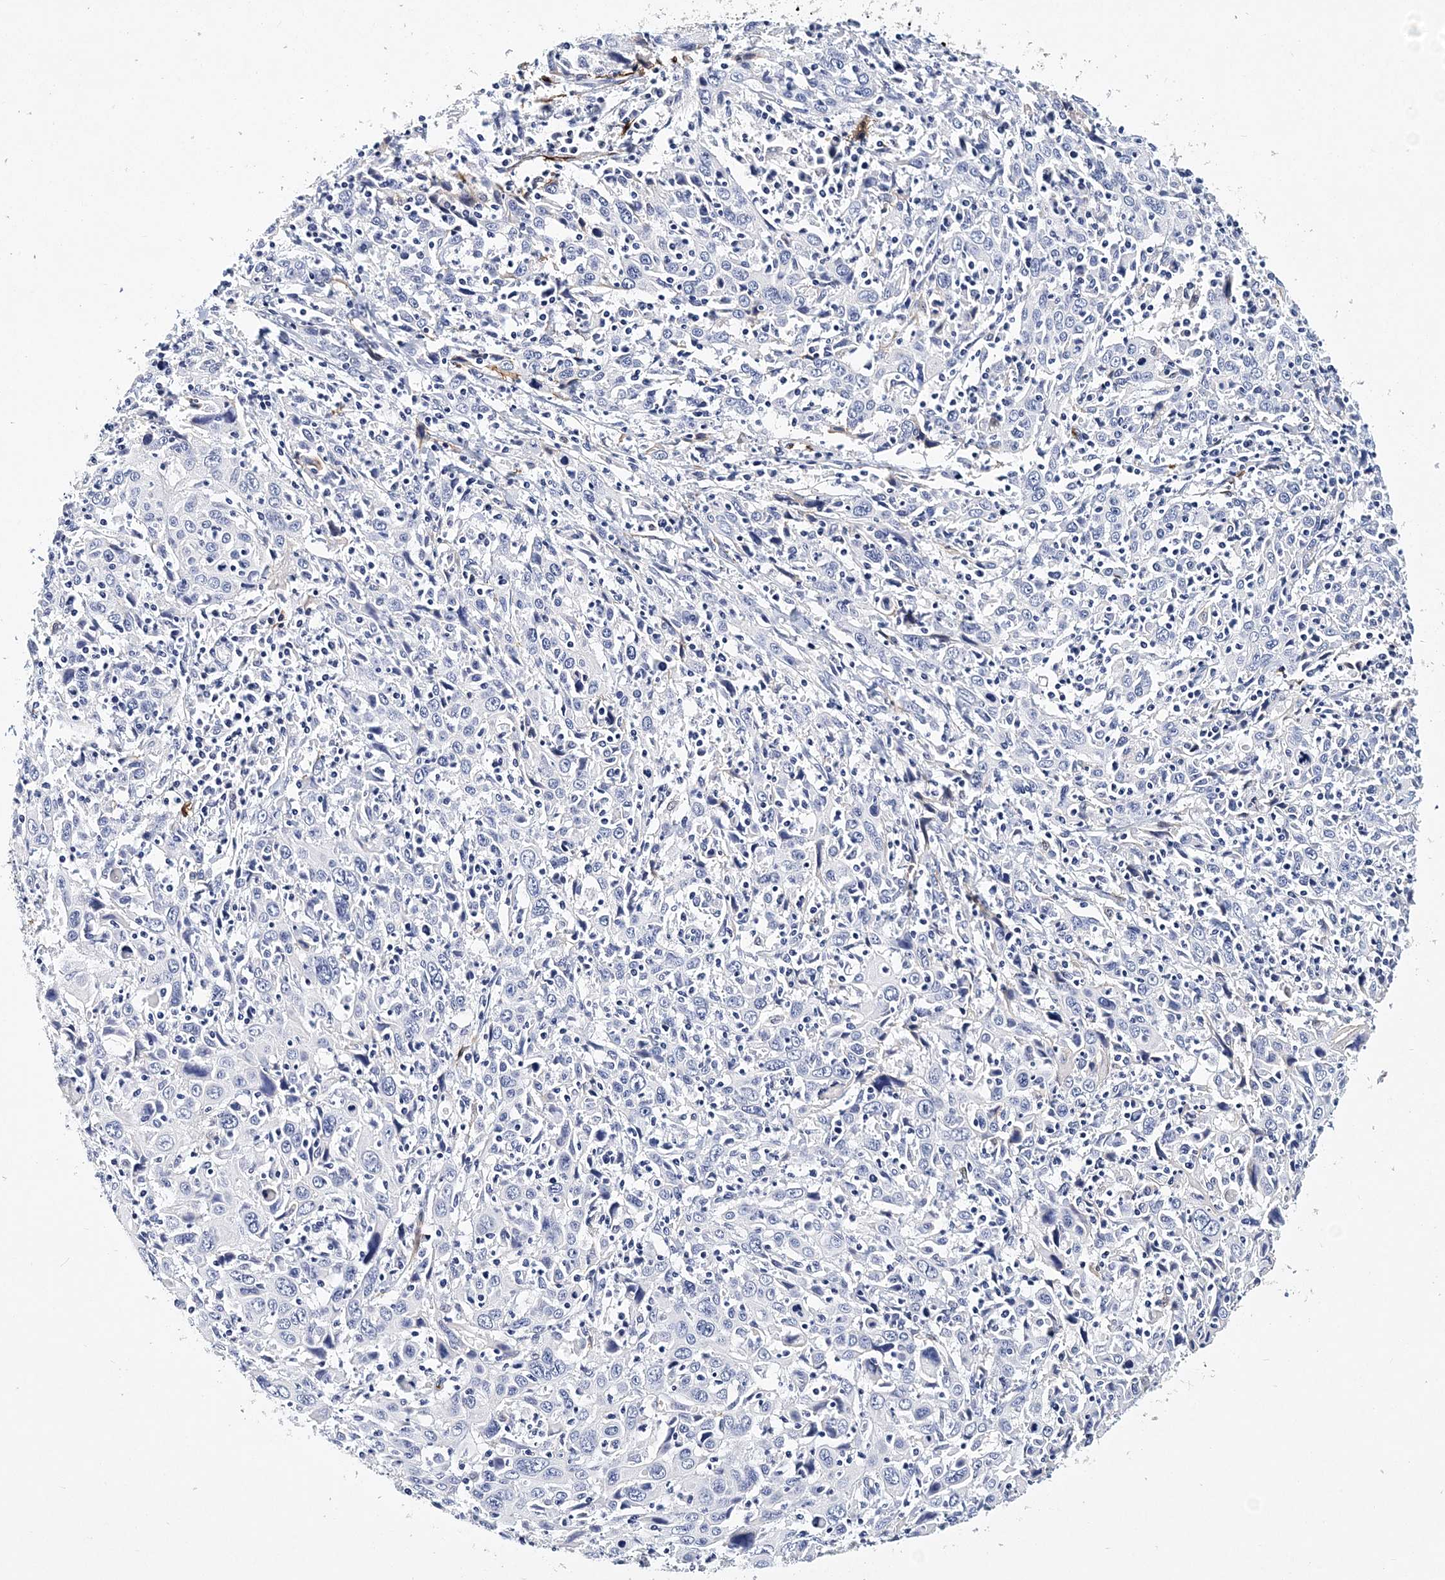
{"staining": {"intensity": "negative", "quantity": "none", "location": "none"}, "tissue": "cervical cancer", "cell_type": "Tumor cells", "image_type": "cancer", "snomed": [{"axis": "morphology", "description": "Squamous cell carcinoma, NOS"}, {"axis": "topography", "description": "Cervix"}], "caption": "Tumor cells show no significant staining in squamous cell carcinoma (cervical).", "gene": "ITGA2B", "patient": {"sex": "female", "age": 46}}